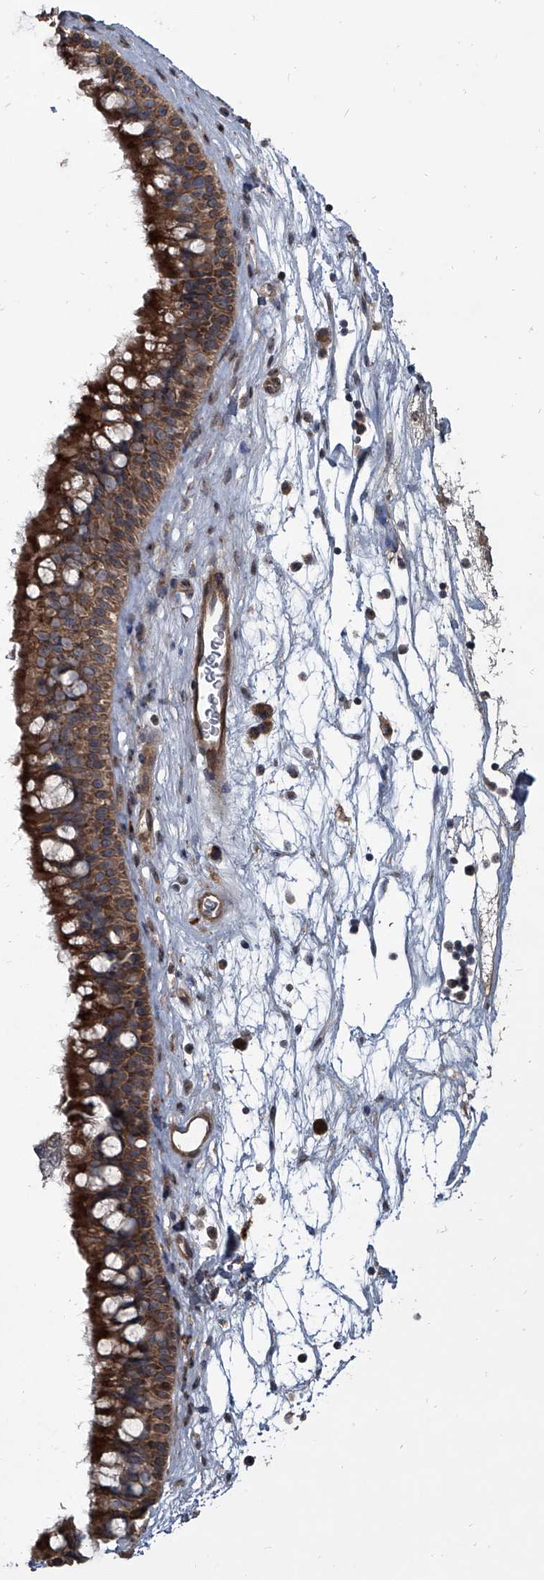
{"staining": {"intensity": "strong", "quantity": "25%-75%", "location": "cytoplasmic/membranous"}, "tissue": "nasopharynx", "cell_type": "Respiratory epithelial cells", "image_type": "normal", "snomed": [{"axis": "morphology", "description": "Normal tissue, NOS"}, {"axis": "topography", "description": "Nasopharynx"}], "caption": "This image displays normal nasopharynx stained with immunohistochemistry to label a protein in brown. The cytoplasmic/membranous of respiratory epithelial cells show strong positivity for the protein. Nuclei are counter-stained blue.", "gene": "EVA1C", "patient": {"sex": "male", "age": 64}}